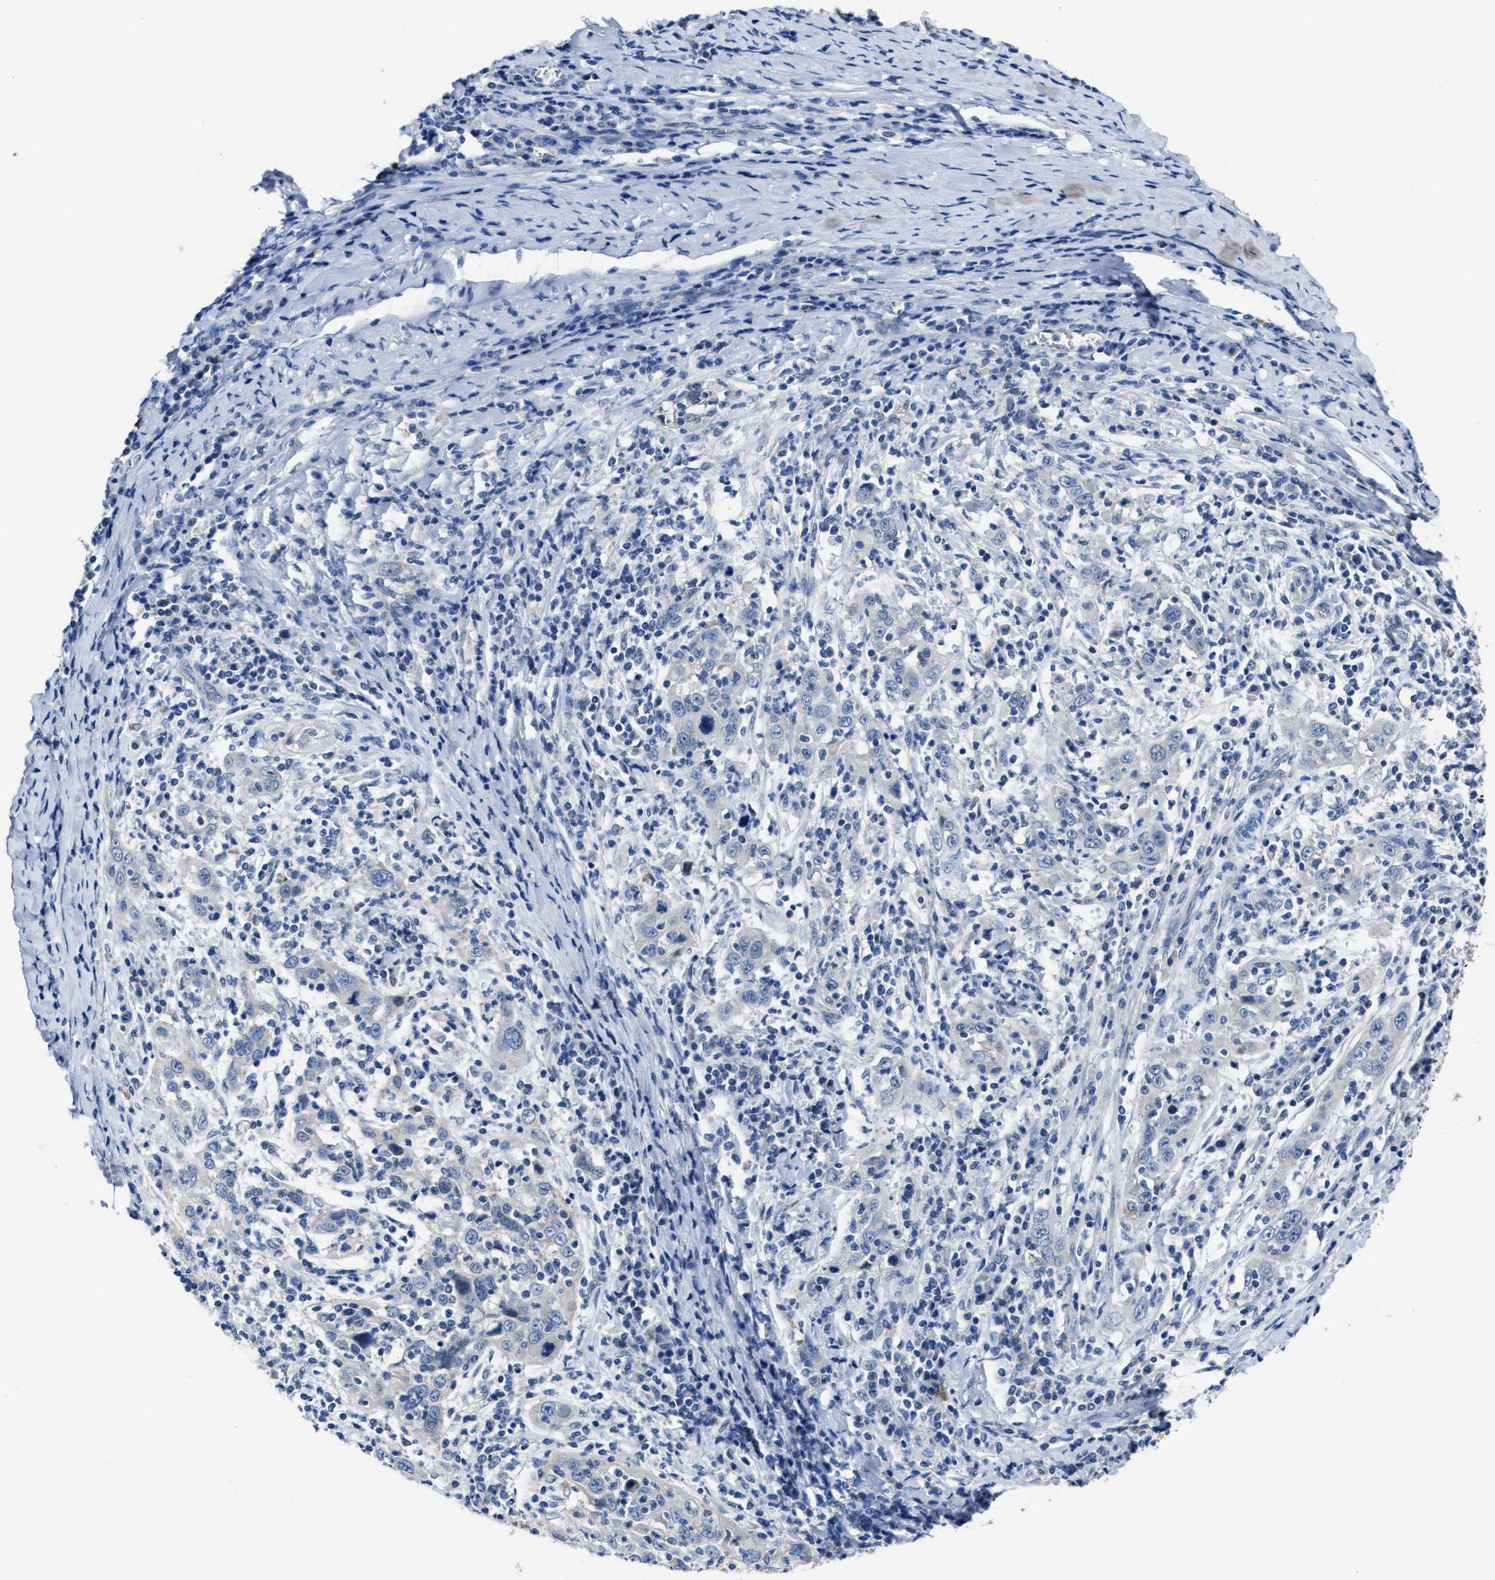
{"staining": {"intensity": "negative", "quantity": "none", "location": "none"}, "tissue": "cervical cancer", "cell_type": "Tumor cells", "image_type": "cancer", "snomed": [{"axis": "morphology", "description": "Squamous cell carcinoma, NOS"}, {"axis": "topography", "description": "Cervix"}], "caption": "High magnification brightfield microscopy of cervical cancer (squamous cell carcinoma) stained with DAB (3,3'-diaminobenzidine) (brown) and counterstained with hematoxylin (blue): tumor cells show no significant expression.", "gene": "GHITM", "patient": {"sex": "female", "age": 46}}